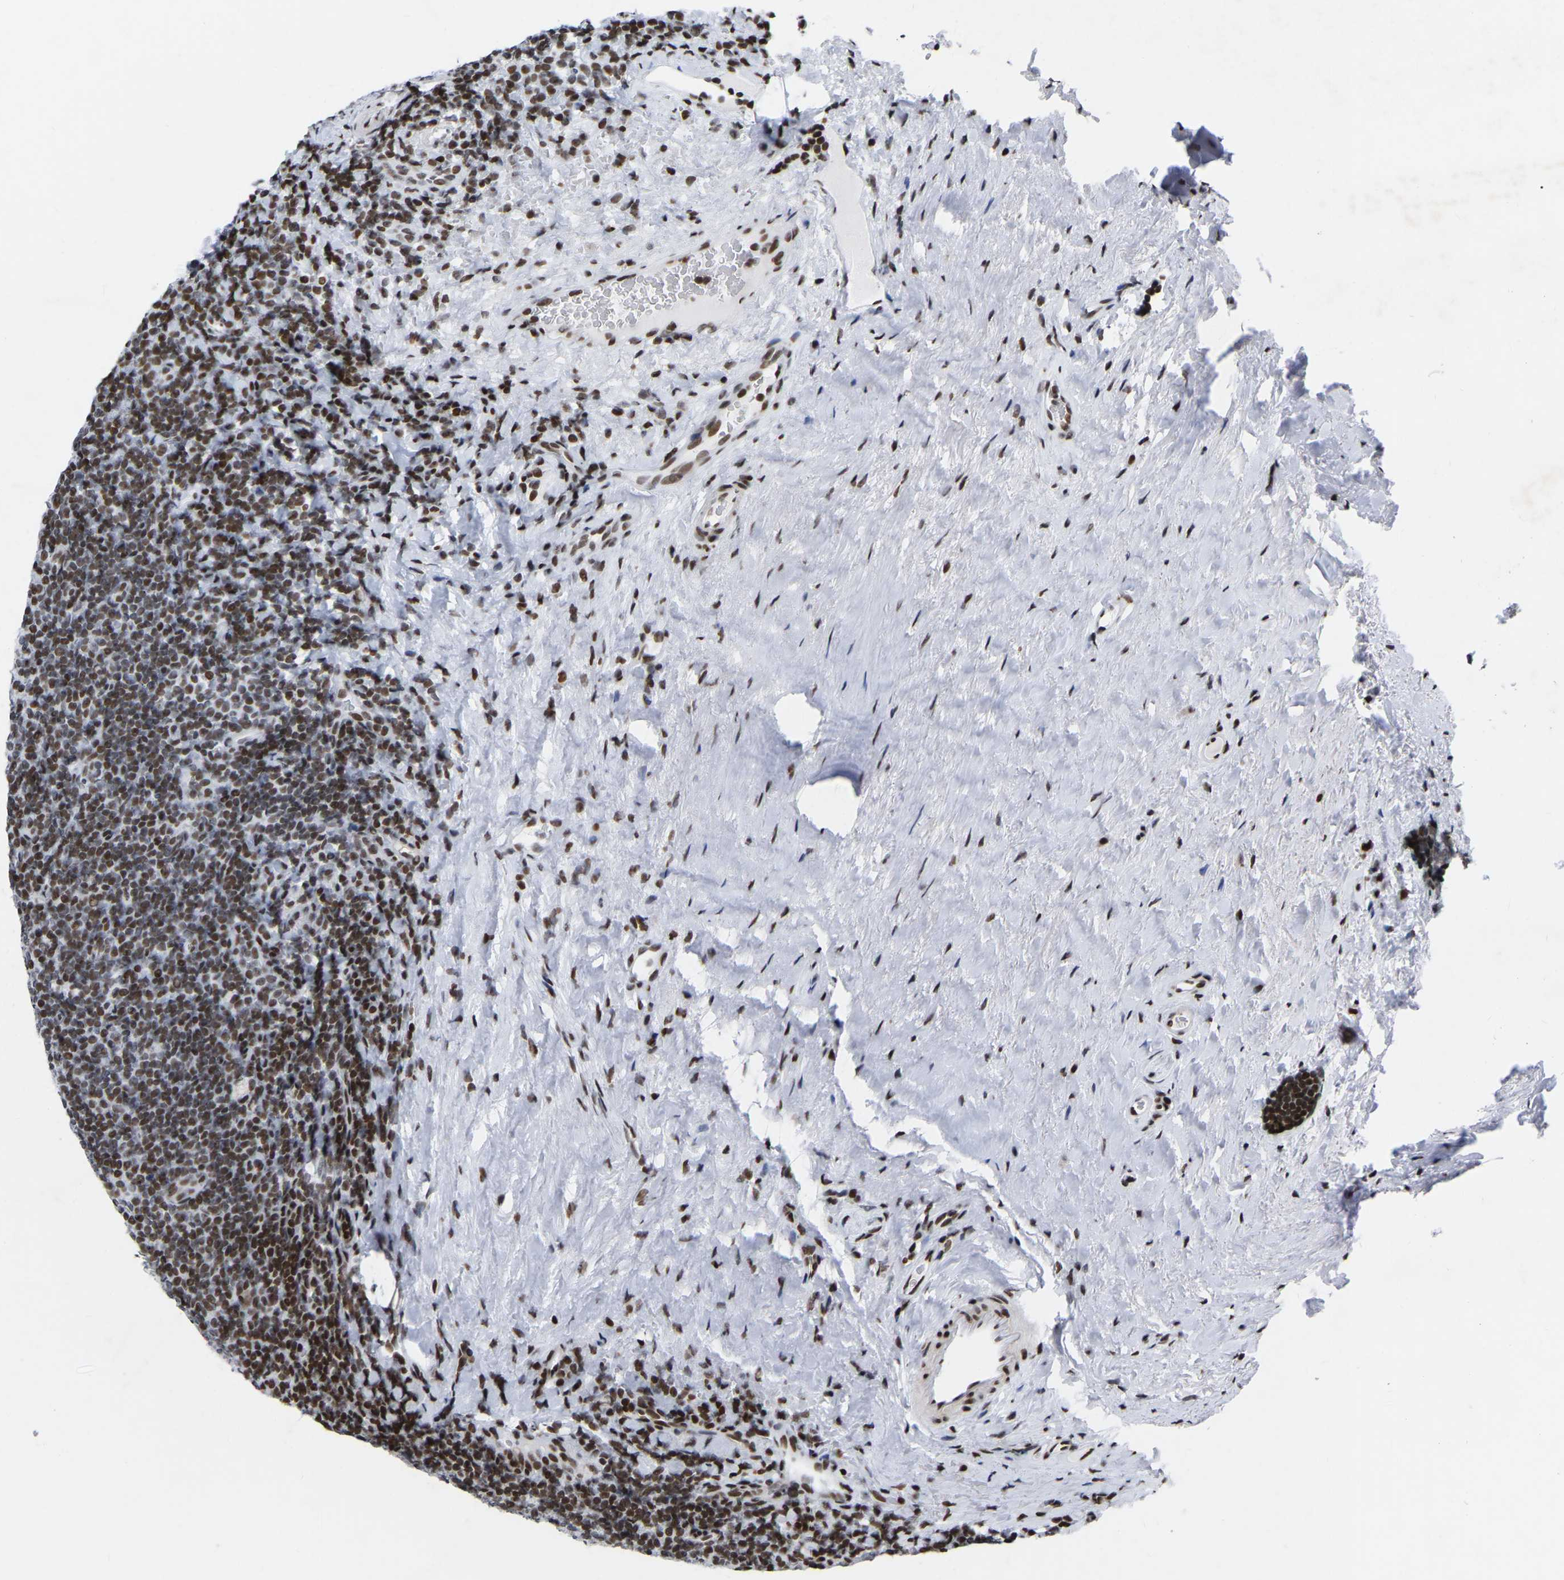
{"staining": {"intensity": "moderate", "quantity": ">75%", "location": "nuclear"}, "tissue": "tonsil", "cell_type": "Germinal center cells", "image_type": "normal", "snomed": [{"axis": "morphology", "description": "Normal tissue, NOS"}, {"axis": "topography", "description": "Tonsil"}], "caption": "Normal tonsil exhibits moderate nuclear positivity in about >75% of germinal center cells, visualized by immunohistochemistry. Nuclei are stained in blue.", "gene": "PRCC", "patient": {"sex": "male", "age": 37}}